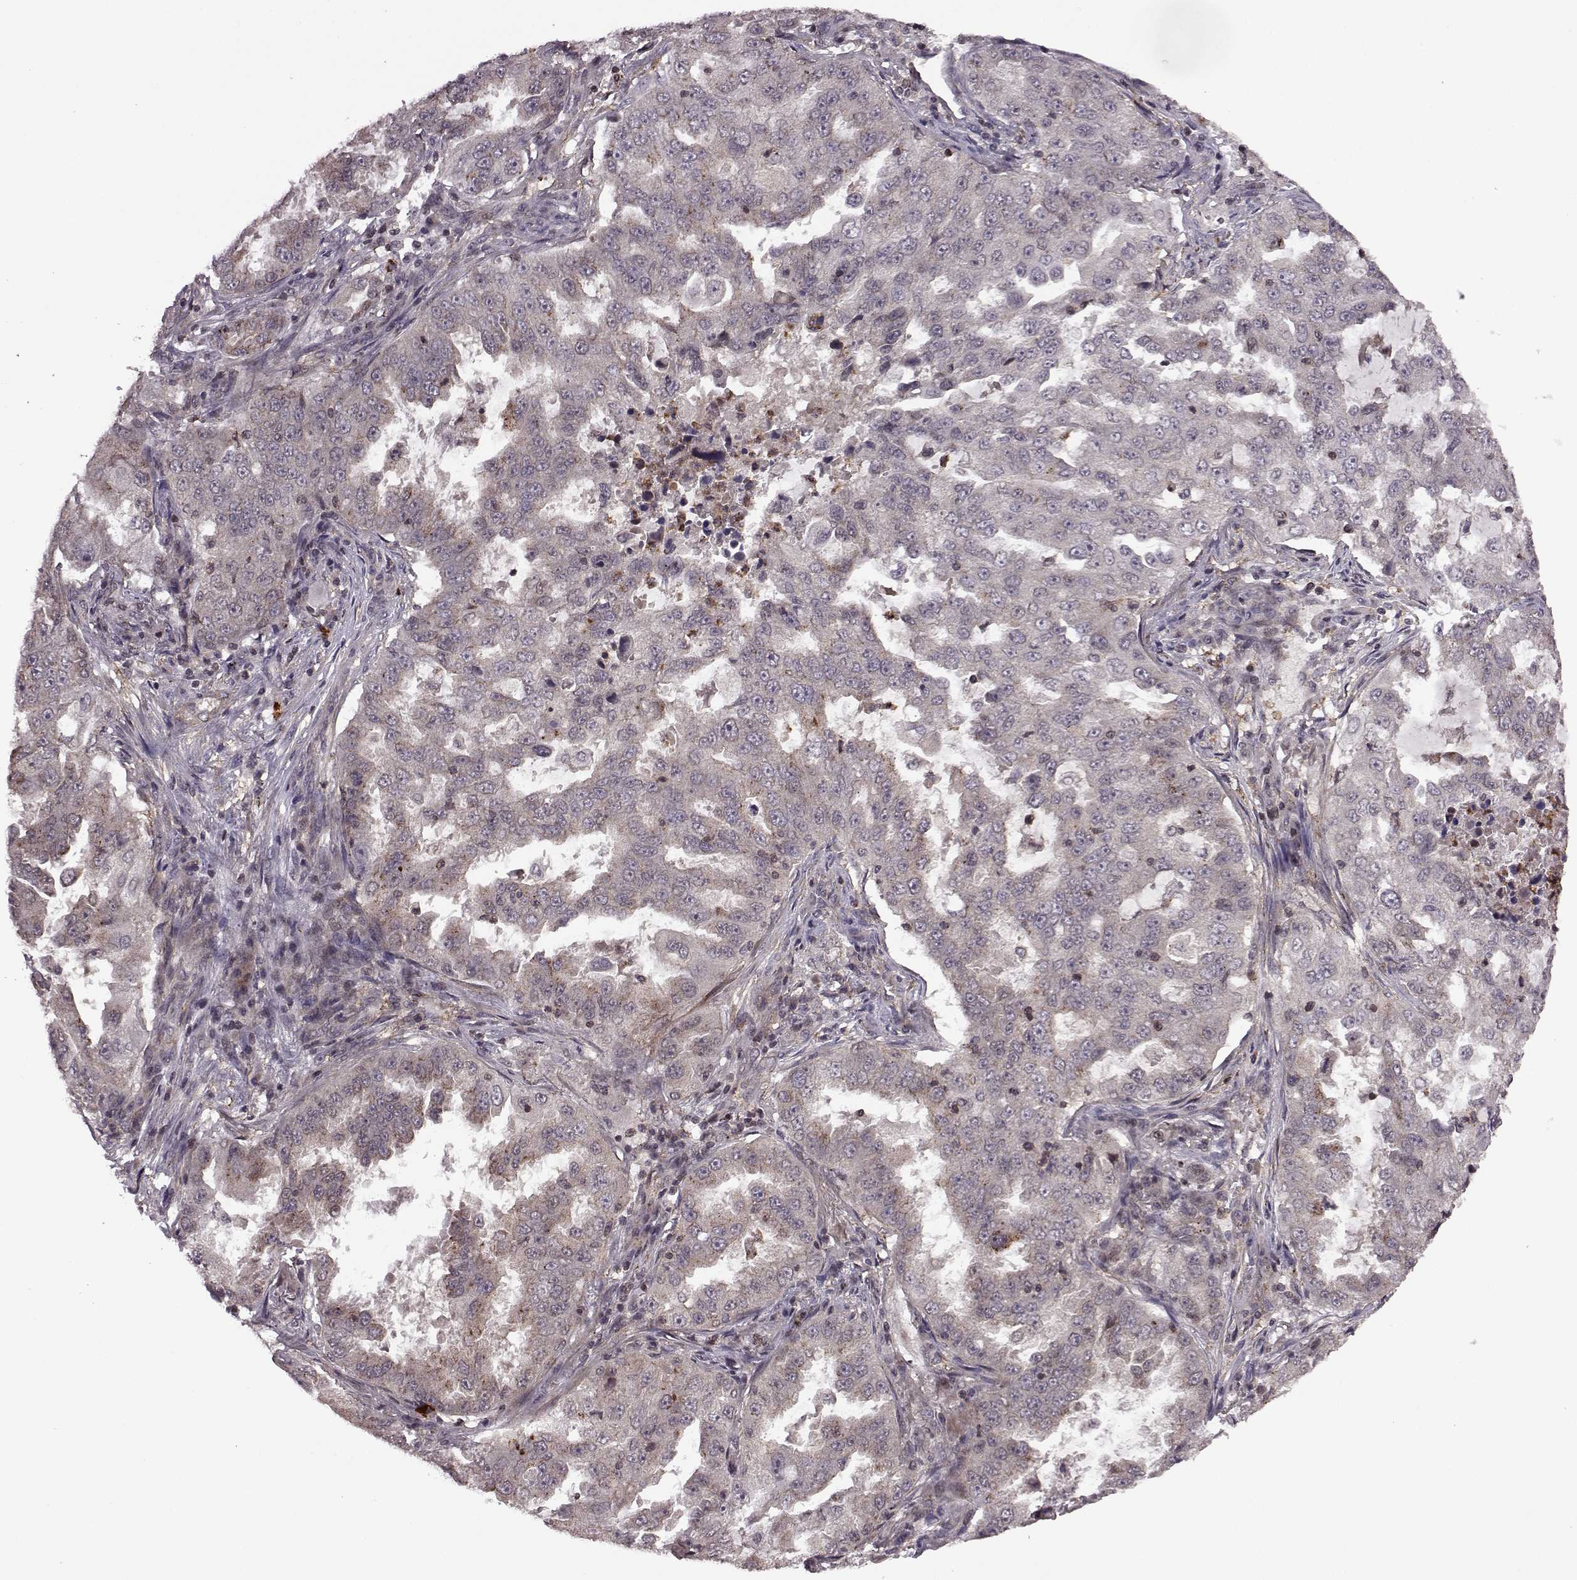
{"staining": {"intensity": "weak", "quantity": "<25%", "location": "cytoplasmic/membranous"}, "tissue": "lung cancer", "cell_type": "Tumor cells", "image_type": "cancer", "snomed": [{"axis": "morphology", "description": "Adenocarcinoma, NOS"}, {"axis": "topography", "description": "Lung"}], "caption": "Immunohistochemistry (IHC) photomicrograph of lung adenocarcinoma stained for a protein (brown), which demonstrates no expression in tumor cells.", "gene": "TRMU", "patient": {"sex": "female", "age": 61}}